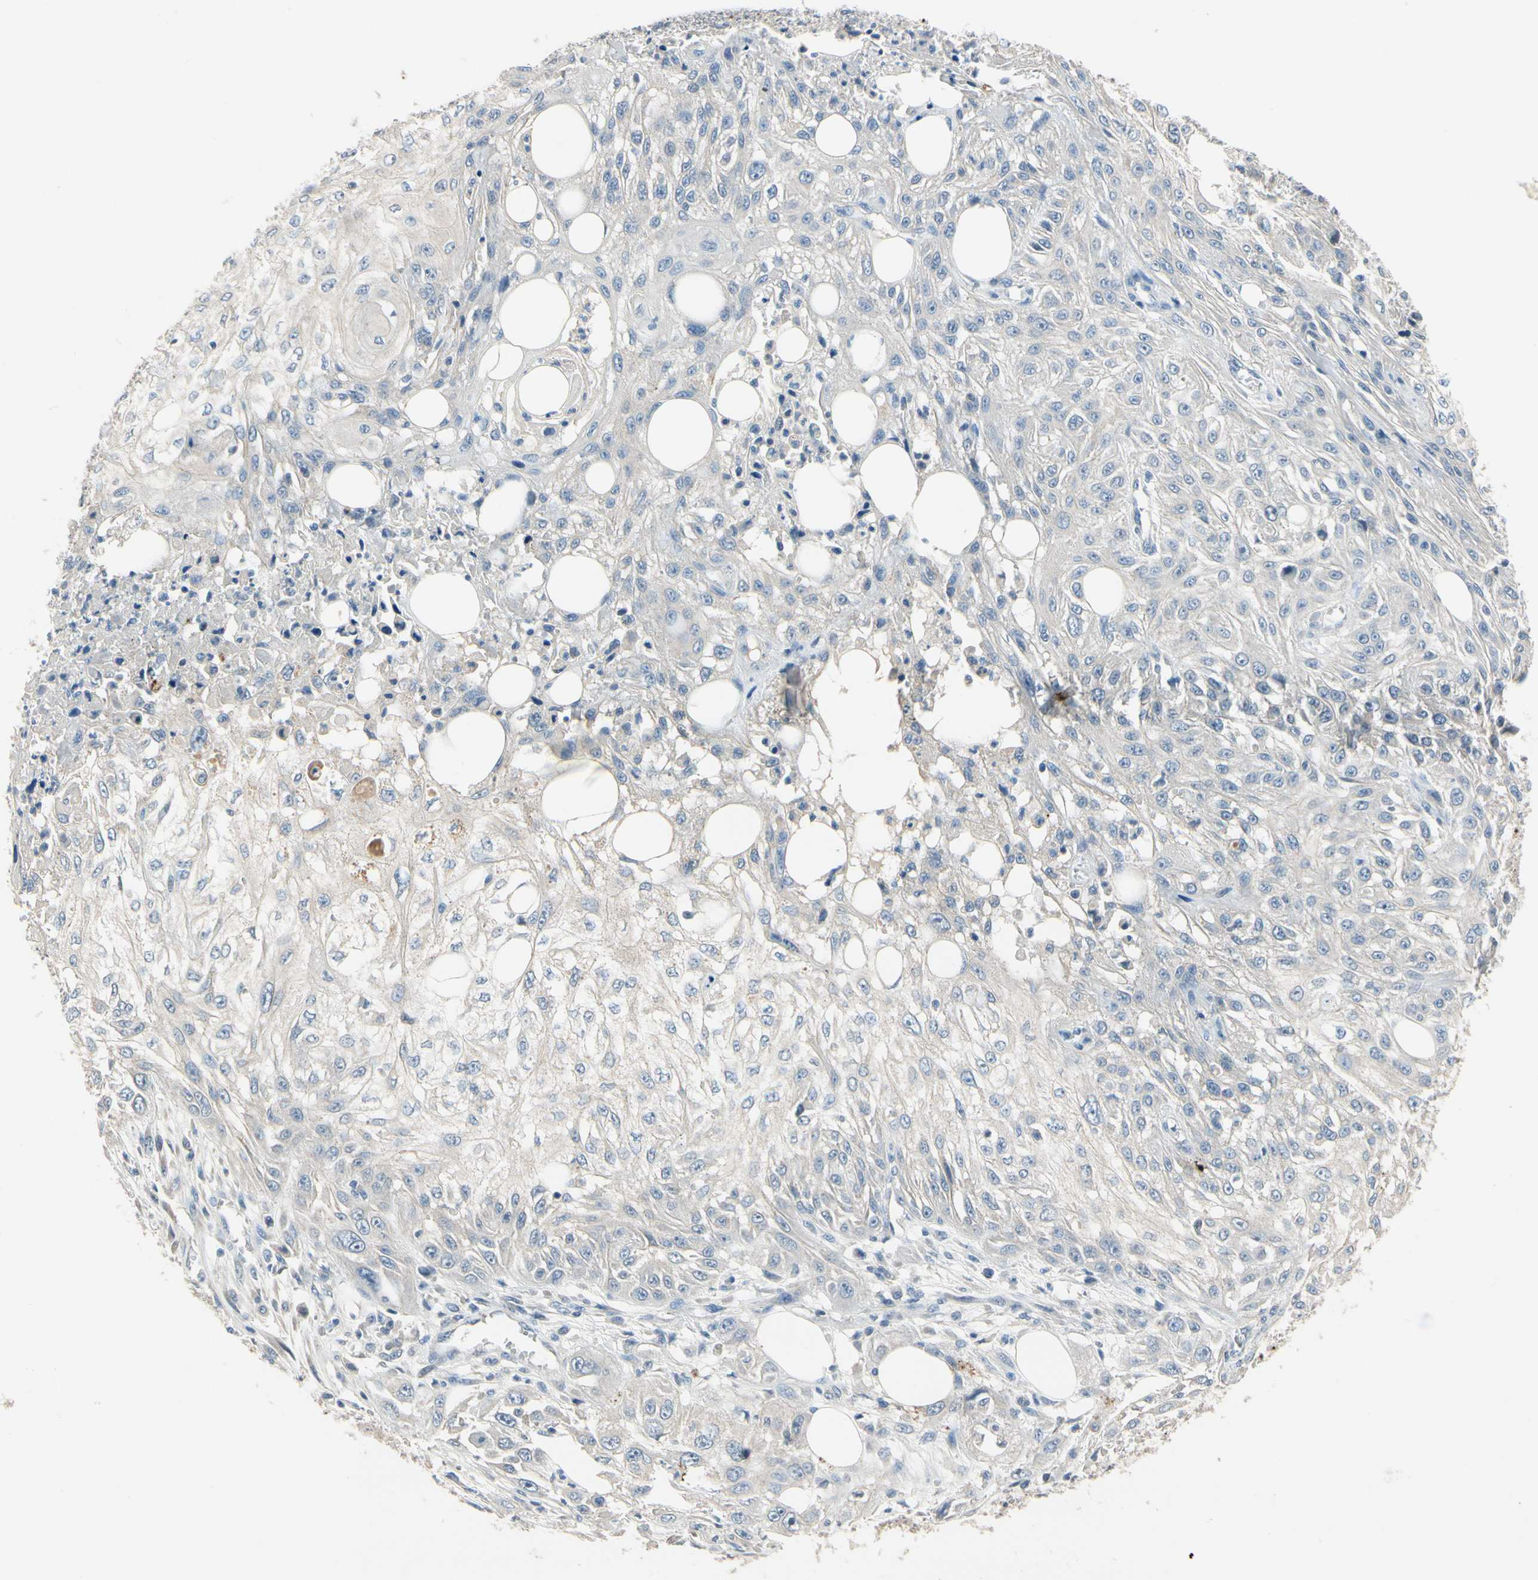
{"staining": {"intensity": "negative", "quantity": "none", "location": "none"}, "tissue": "skin cancer", "cell_type": "Tumor cells", "image_type": "cancer", "snomed": [{"axis": "morphology", "description": "Squamous cell carcinoma, NOS"}, {"axis": "topography", "description": "Skin"}], "caption": "Tumor cells are negative for protein expression in human skin cancer (squamous cell carcinoma). (Stains: DAB immunohistochemistry (IHC) with hematoxylin counter stain, Microscopy: brightfield microscopy at high magnification).", "gene": "CPA3", "patient": {"sex": "male", "age": 75}}